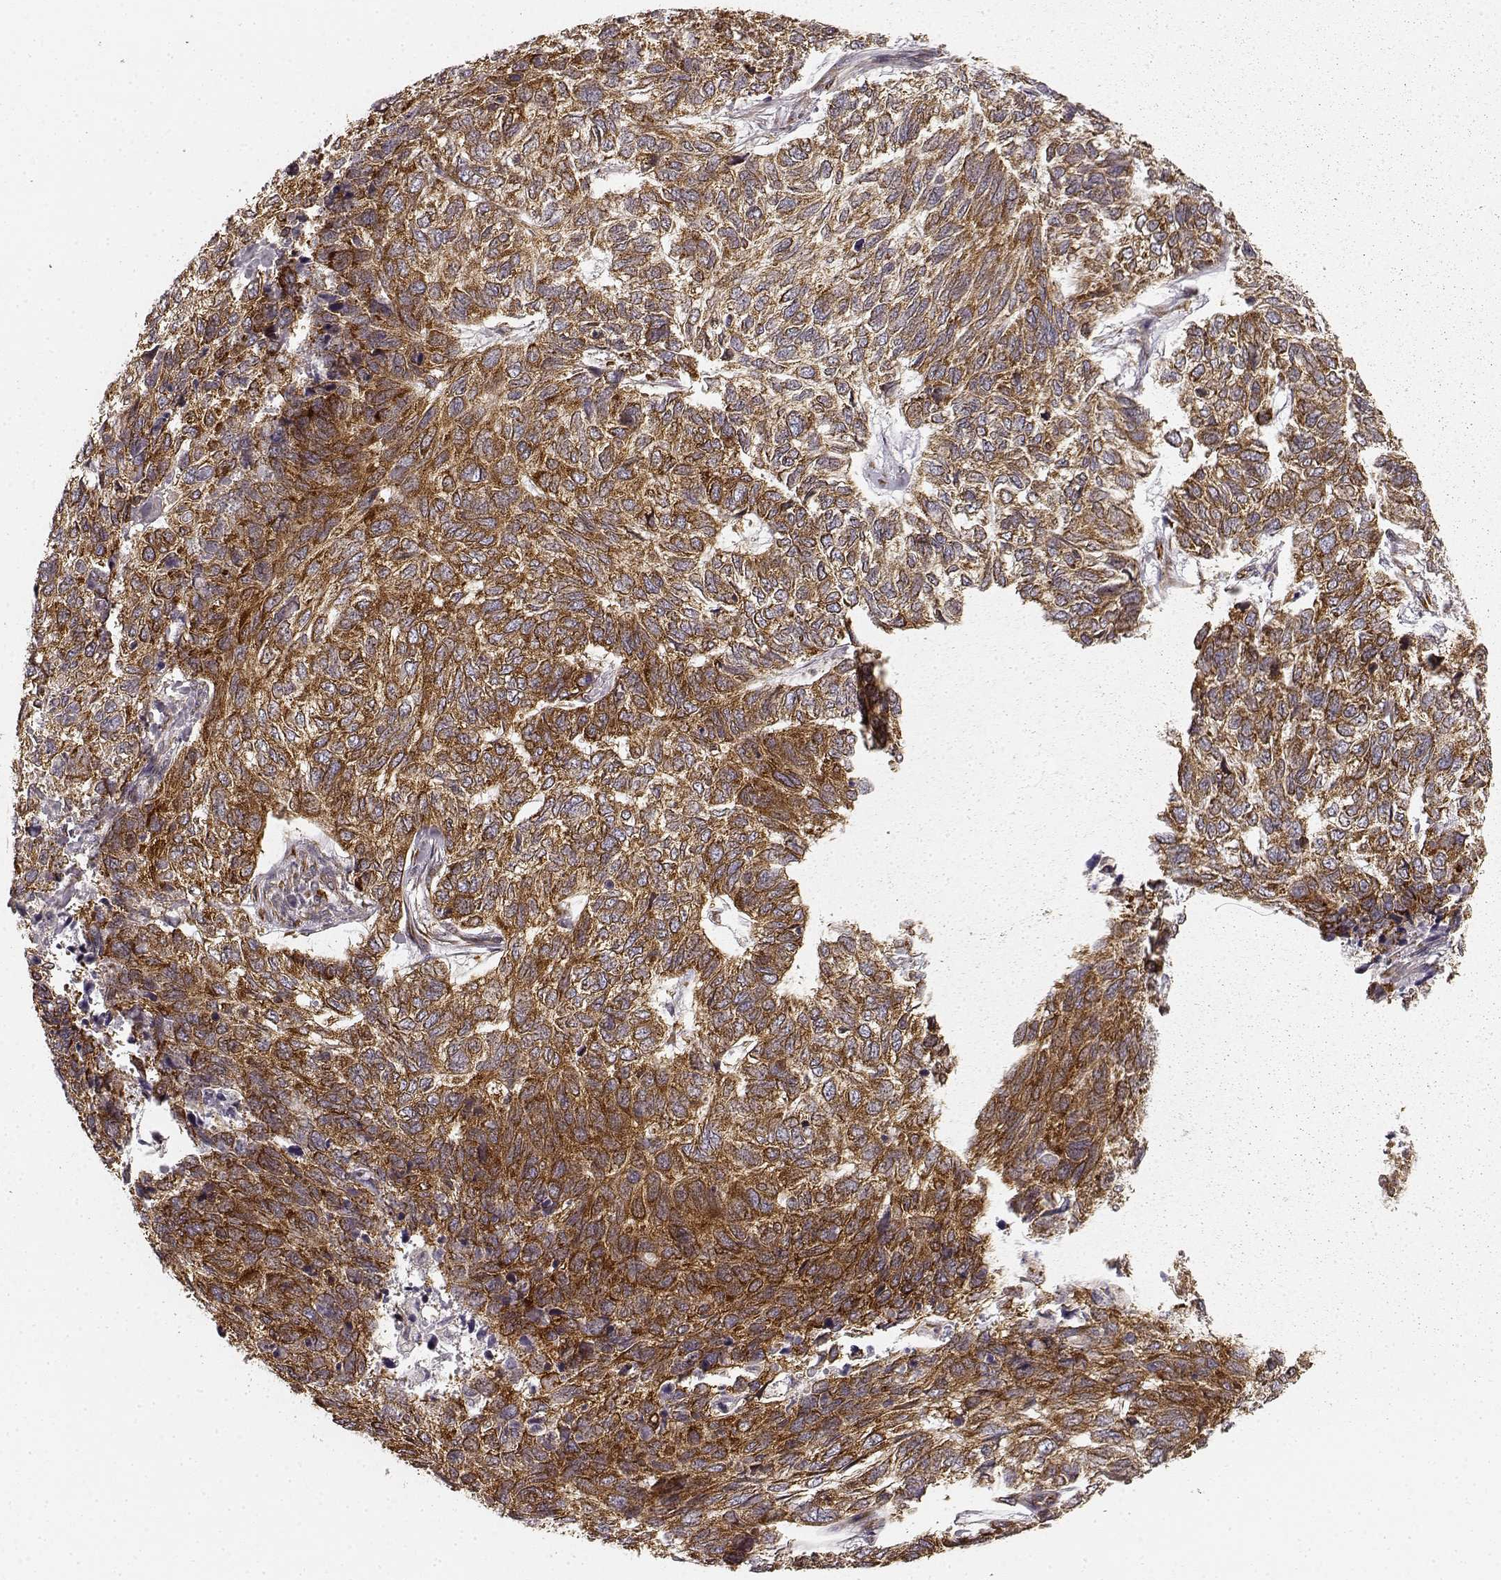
{"staining": {"intensity": "strong", "quantity": ">75%", "location": "cytoplasmic/membranous"}, "tissue": "skin cancer", "cell_type": "Tumor cells", "image_type": "cancer", "snomed": [{"axis": "morphology", "description": "Basal cell carcinoma"}, {"axis": "topography", "description": "Skin"}], "caption": "Tumor cells show high levels of strong cytoplasmic/membranous expression in approximately >75% of cells in human skin cancer (basal cell carcinoma). (DAB (3,3'-diaminobenzidine) IHC with brightfield microscopy, high magnification).", "gene": "TMEM14A", "patient": {"sex": "female", "age": 65}}